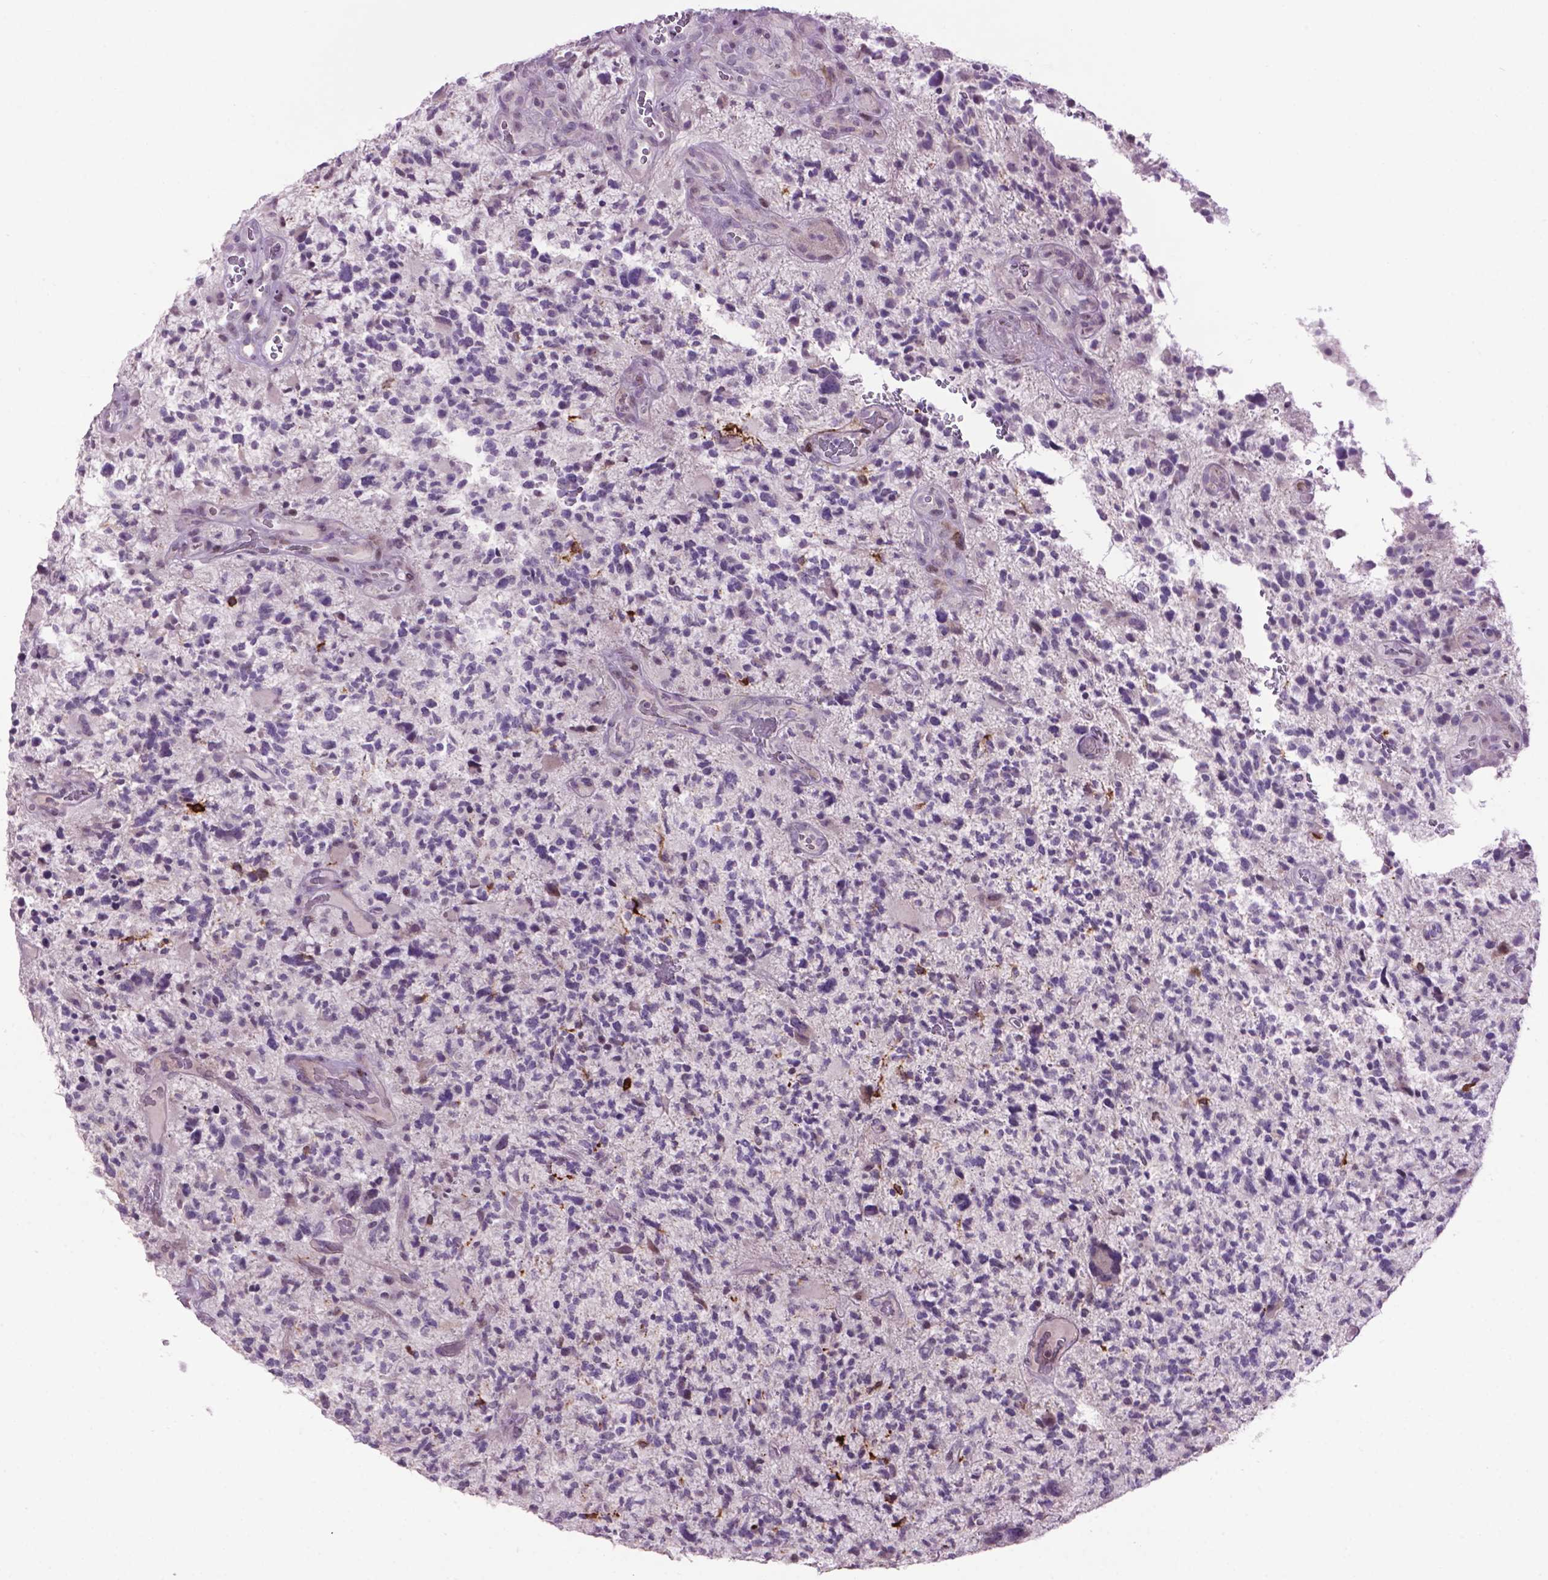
{"staining": {"intensity": "negative", "quantity": "none", "location": "none"}, "tissue": "glioma", "cell_type": "Tumor cells", "image_type": "cancer", "snomed": [{"axis": "morphology", "description": "Glioma, malignant, High grade"}, {"axis": "topography", "description": "Brain"}], "caption": "Glioma stained for a protein using immunohistochemistry displays no expression tumor cells.", "gene": "TH", "patient": {"sex": "female", "age": 71}}